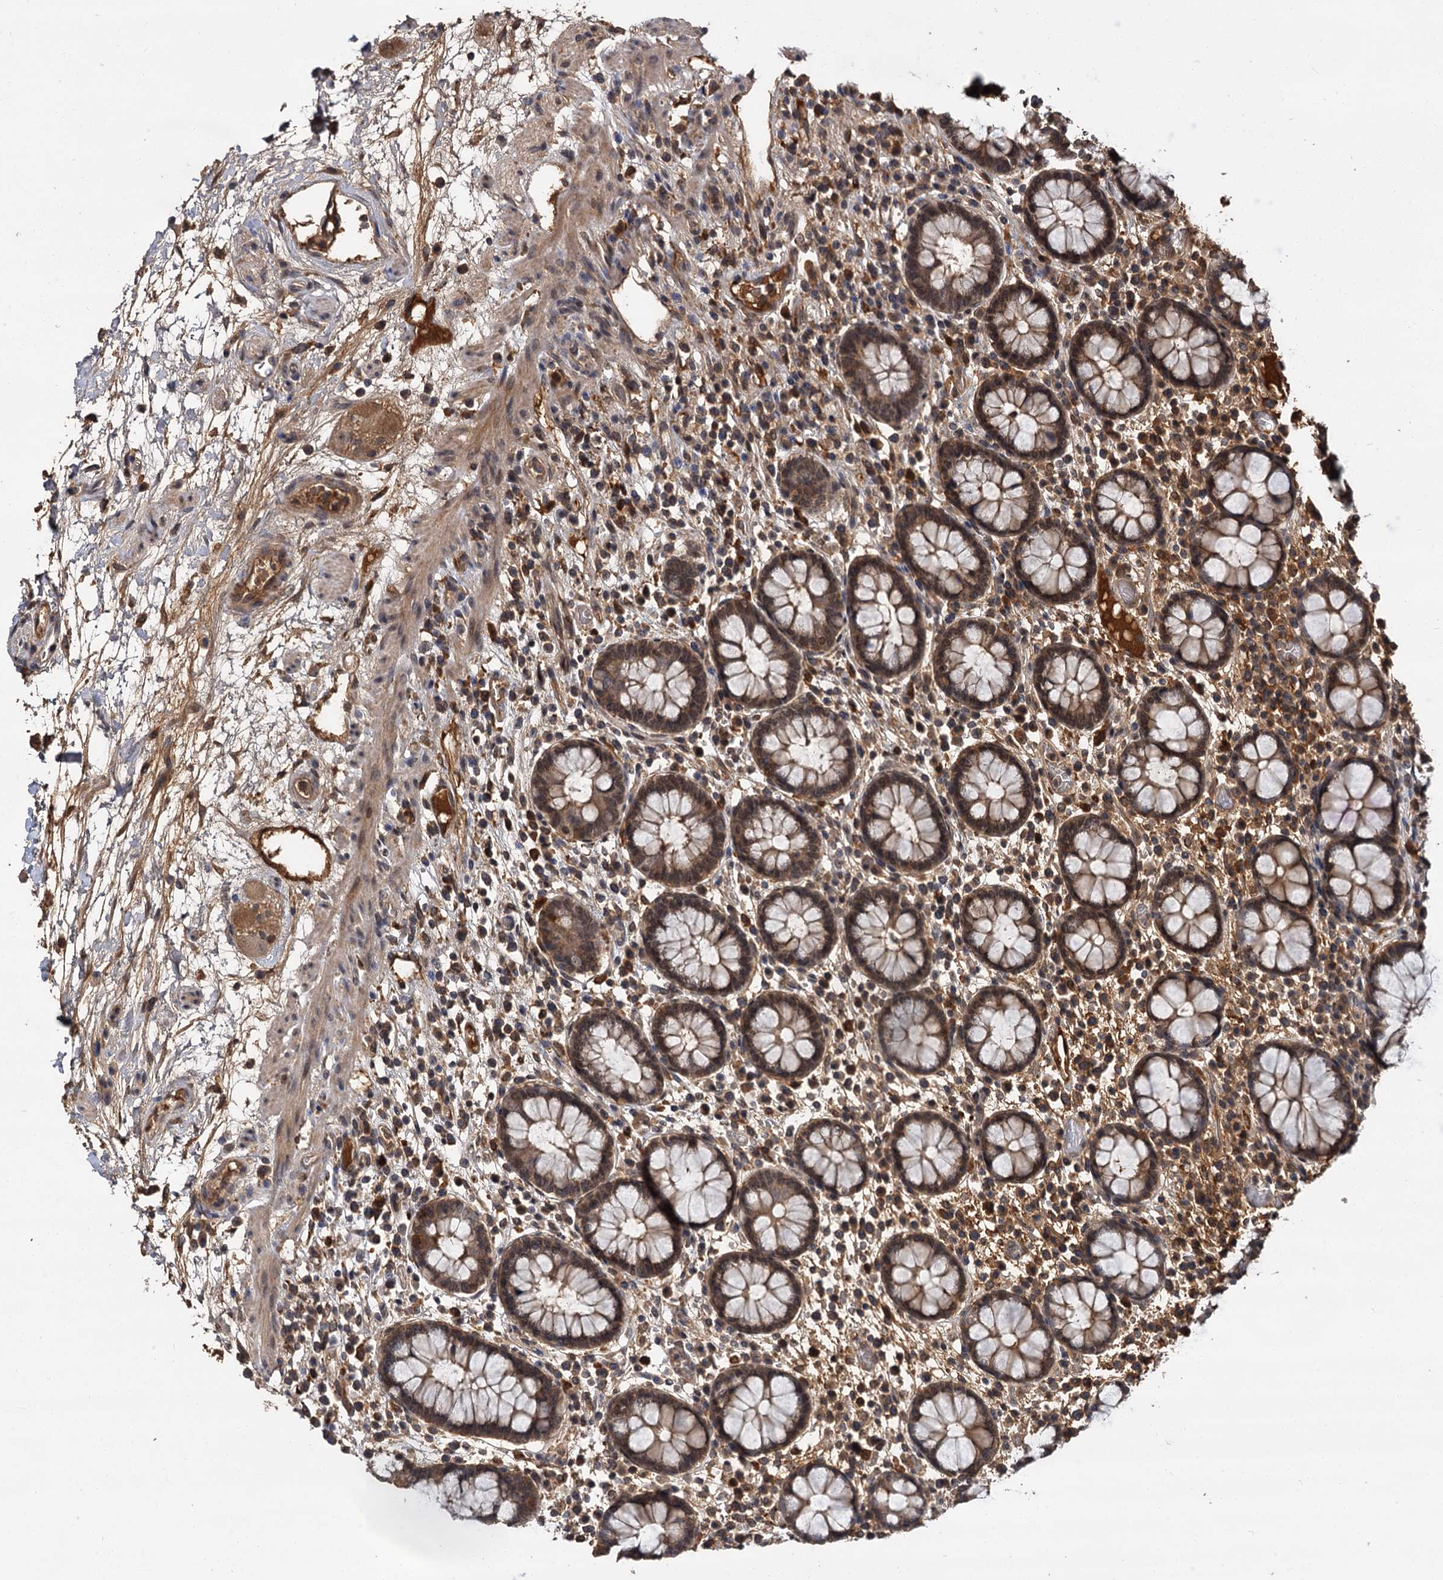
{"staining": {"intensity": "moderate", "quantity": ">75%", "location": "cytoplasmic/membranous,nuclear"}, "tissue": "colon", "cell_type": "Endothelial cells", "image_type": "normal", "snomed": [{"axis": "morphology", "description": "Normal tissue, NOS"}, {"axis": "topography", "description": "Colon"}], "caption": "DAB immunohistochemical staining of normal colon exhibits moderate cytoplasmic/membranous,nuclear protein staining in approximately >75% of endothelial cells. (DAB IHC with brightfield microscopy, high magnification).", "gene": "MBD6", "patient": {"sex": "female", "age": 79}}